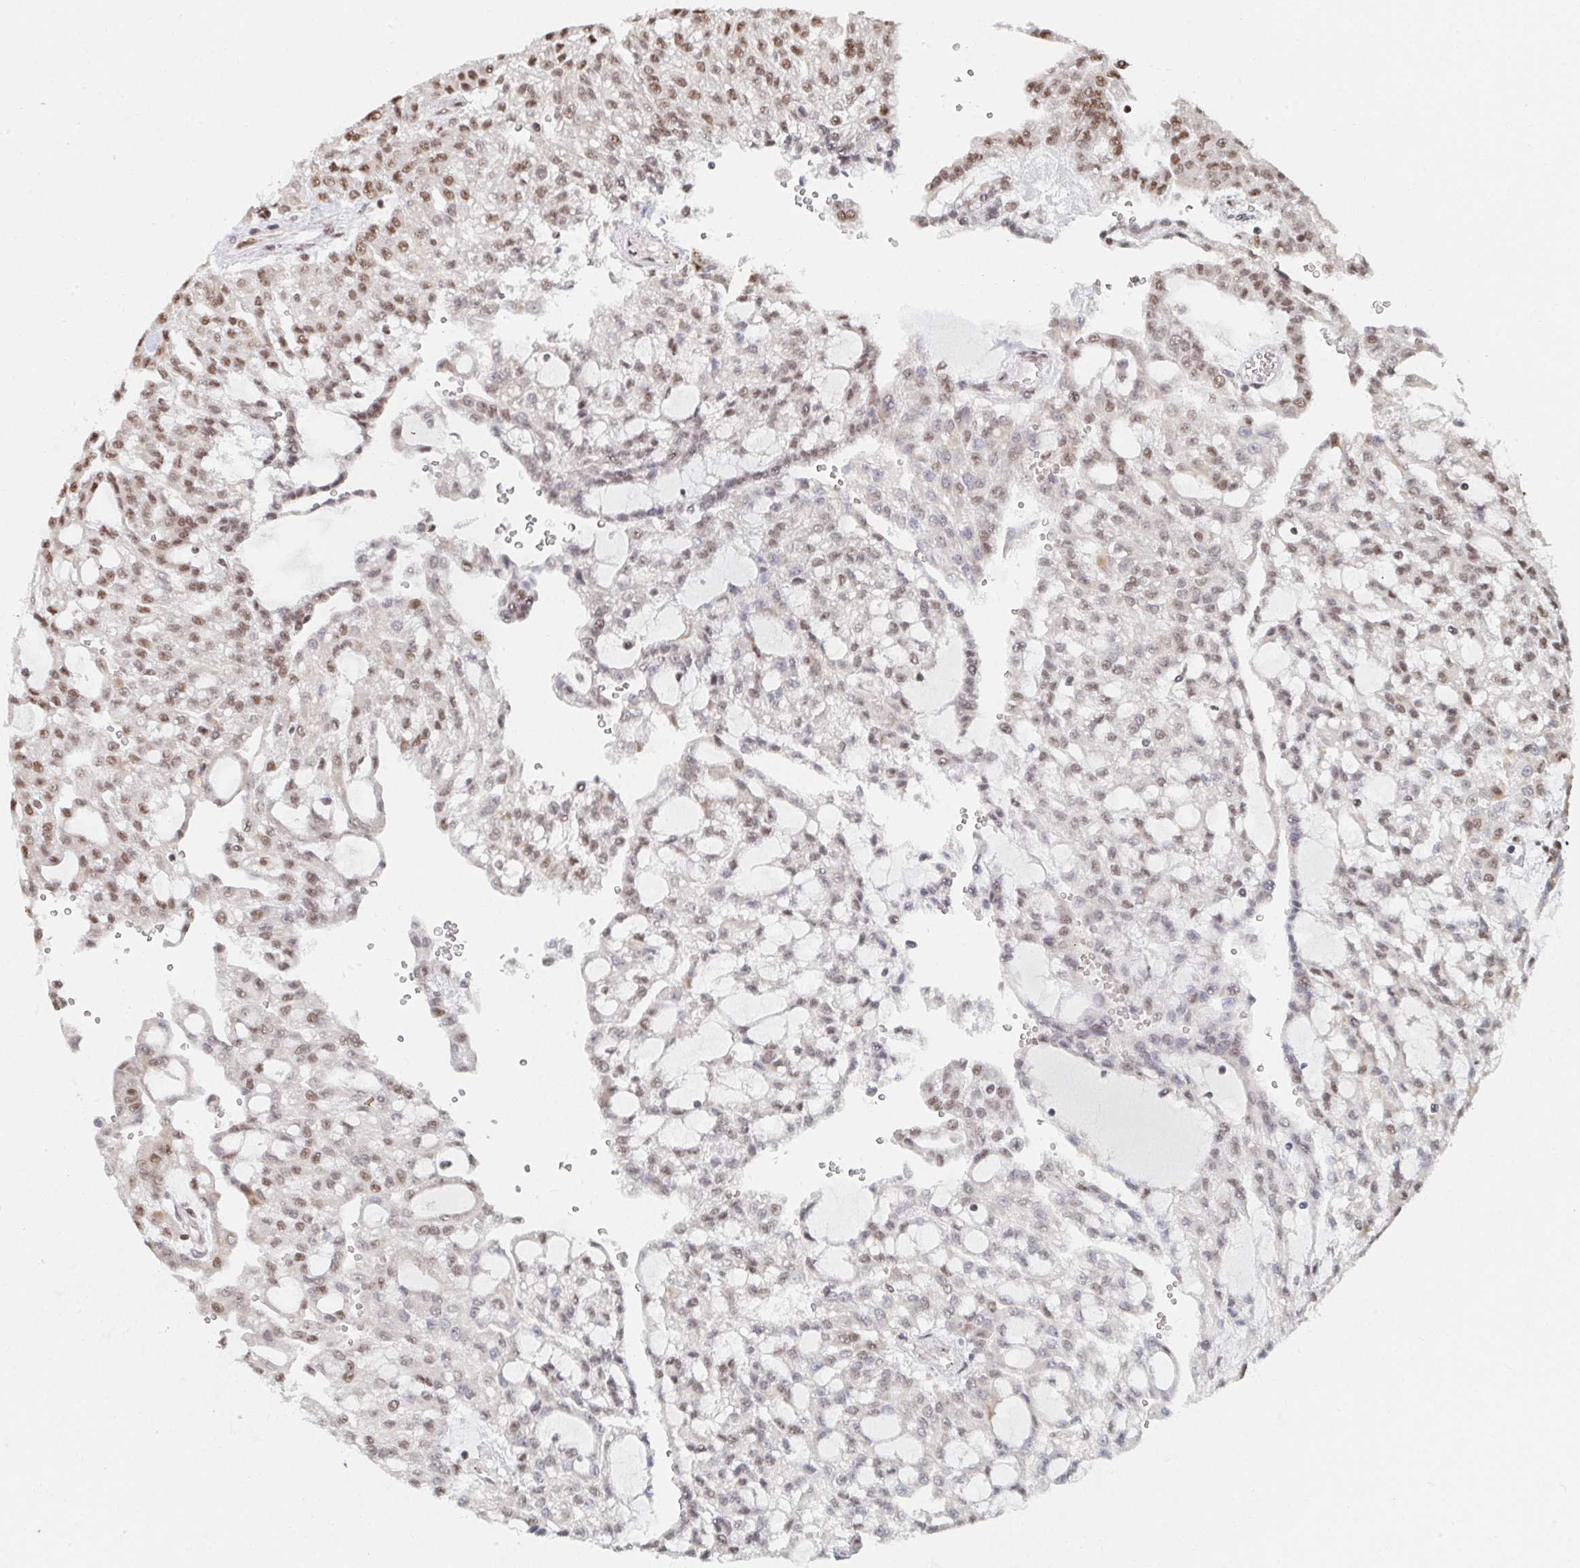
{"staining": {"intensity": "moderate", "quantity": "25%-75%", "location": "nuclear"}, "tissue": "renal cancer", "cell_type": "Tumor cells", "image_type": "cancer", "snomed": [{"axis": "morphology", "description": "Adenocarcinoma, NOS"}, {"axis": "topography", "description": "Kidney"}], "caption": "High-magnification brightfield microscopy of renal cancer (adenocarcinoma) stained with DAB (3,3'-diaminobenzidine) (brown) and counterstained with hematoxylin (blue). tumor cells exhibit moderate nuclear staining is appreciated in about25%-75% of cells.", "gene": "MBNL1", "patient": {"sex": "male", "age": 63}}